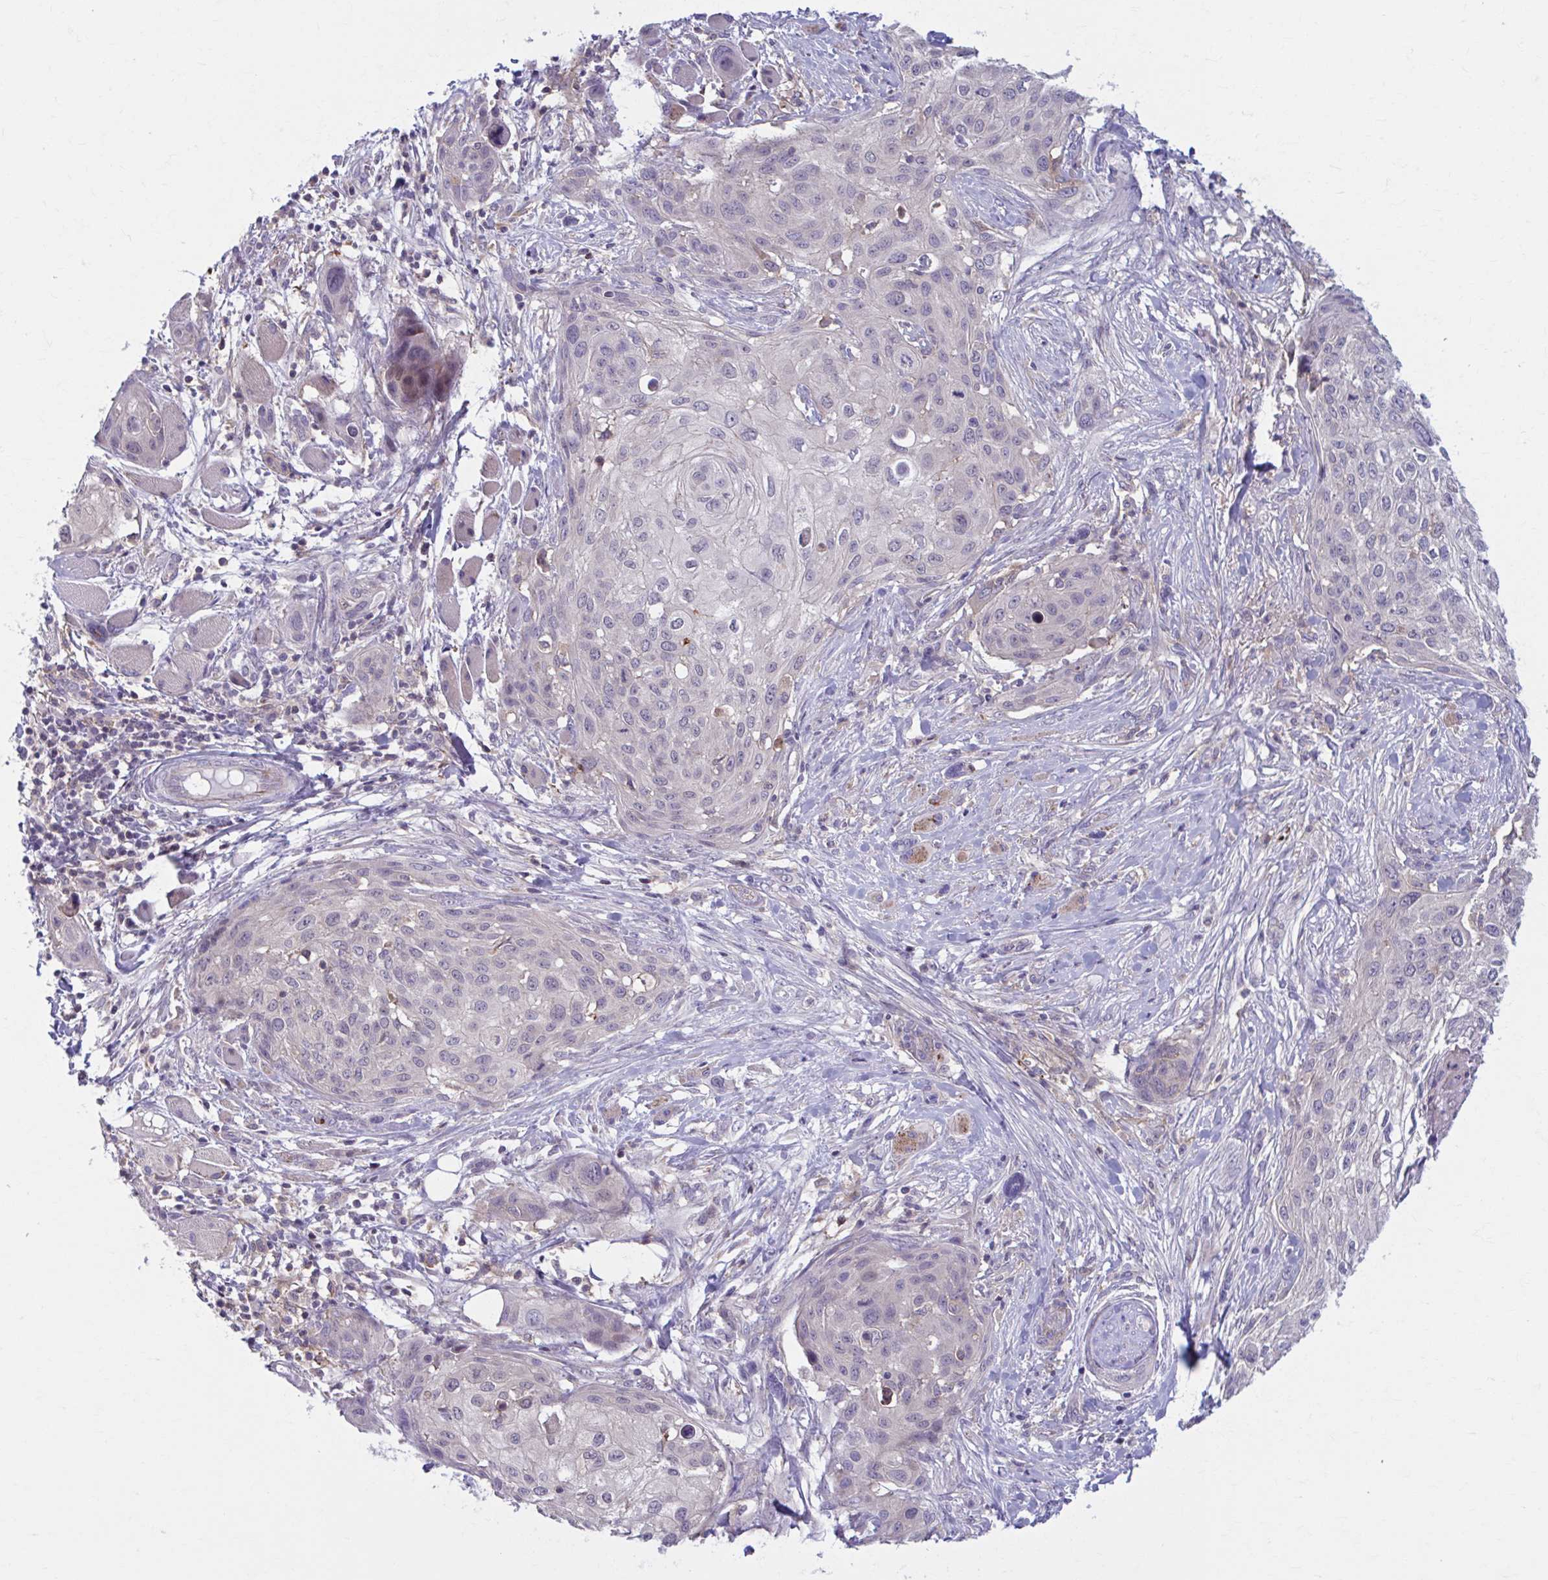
{"staining": {"intensity": "negative", "quantity": "none", "location": "none"}, "tissue": "skin cancer", "cell_type": "Tumor cells", "image_type": "cancer", "snomed": [{"axis": "morphology", "description": "Squamous cell carcinoma, NOS"}, {"axis": "topography", "description": "Skin"}], "caption": "Tumor cells are negative for brown protein staining in skin cancer.", "gene": "ADAT3", "patient": {"sex": "female", "age": 87}}